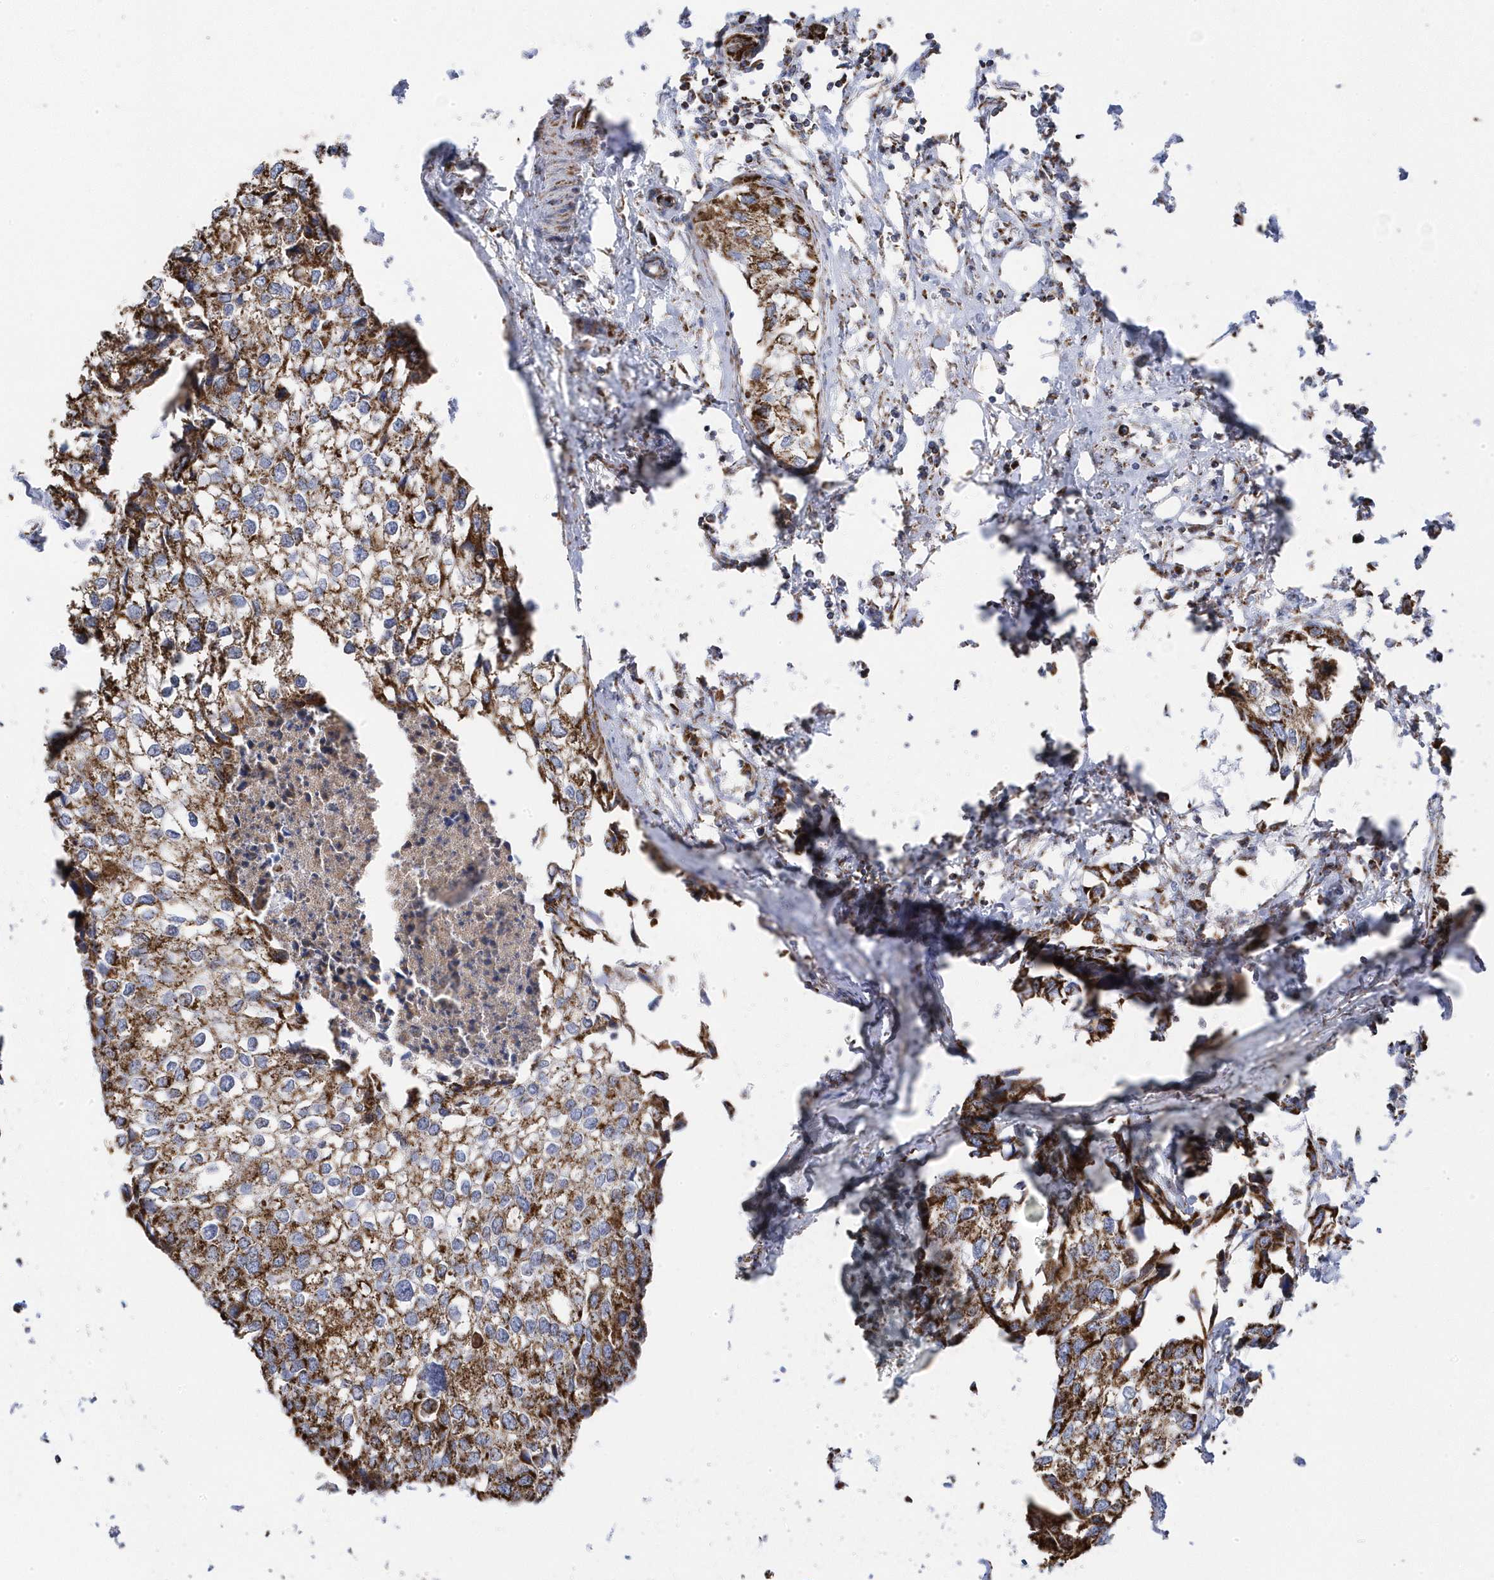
{"staining": {"intensity": "moderate", "quantity": ">75%", "location": "cytoplasmic/membranous"}, "tissue": "urothelial cancer", "cell_type": "Tumor cells", "image_type": "cancer", "snomed": [{"axis": "morphology", "description": "Urothelial carcinoma, High grade"}, {"axis": "topography", "description": "Urinary bladder"}], "caption": "Moderate cytoplasmic/membranous expression is appreciated in approximately >75% of tumor cells in urothelial cancer.", "gene": "GTPBP8", "patient": {"sex": "male", "age": 64}}